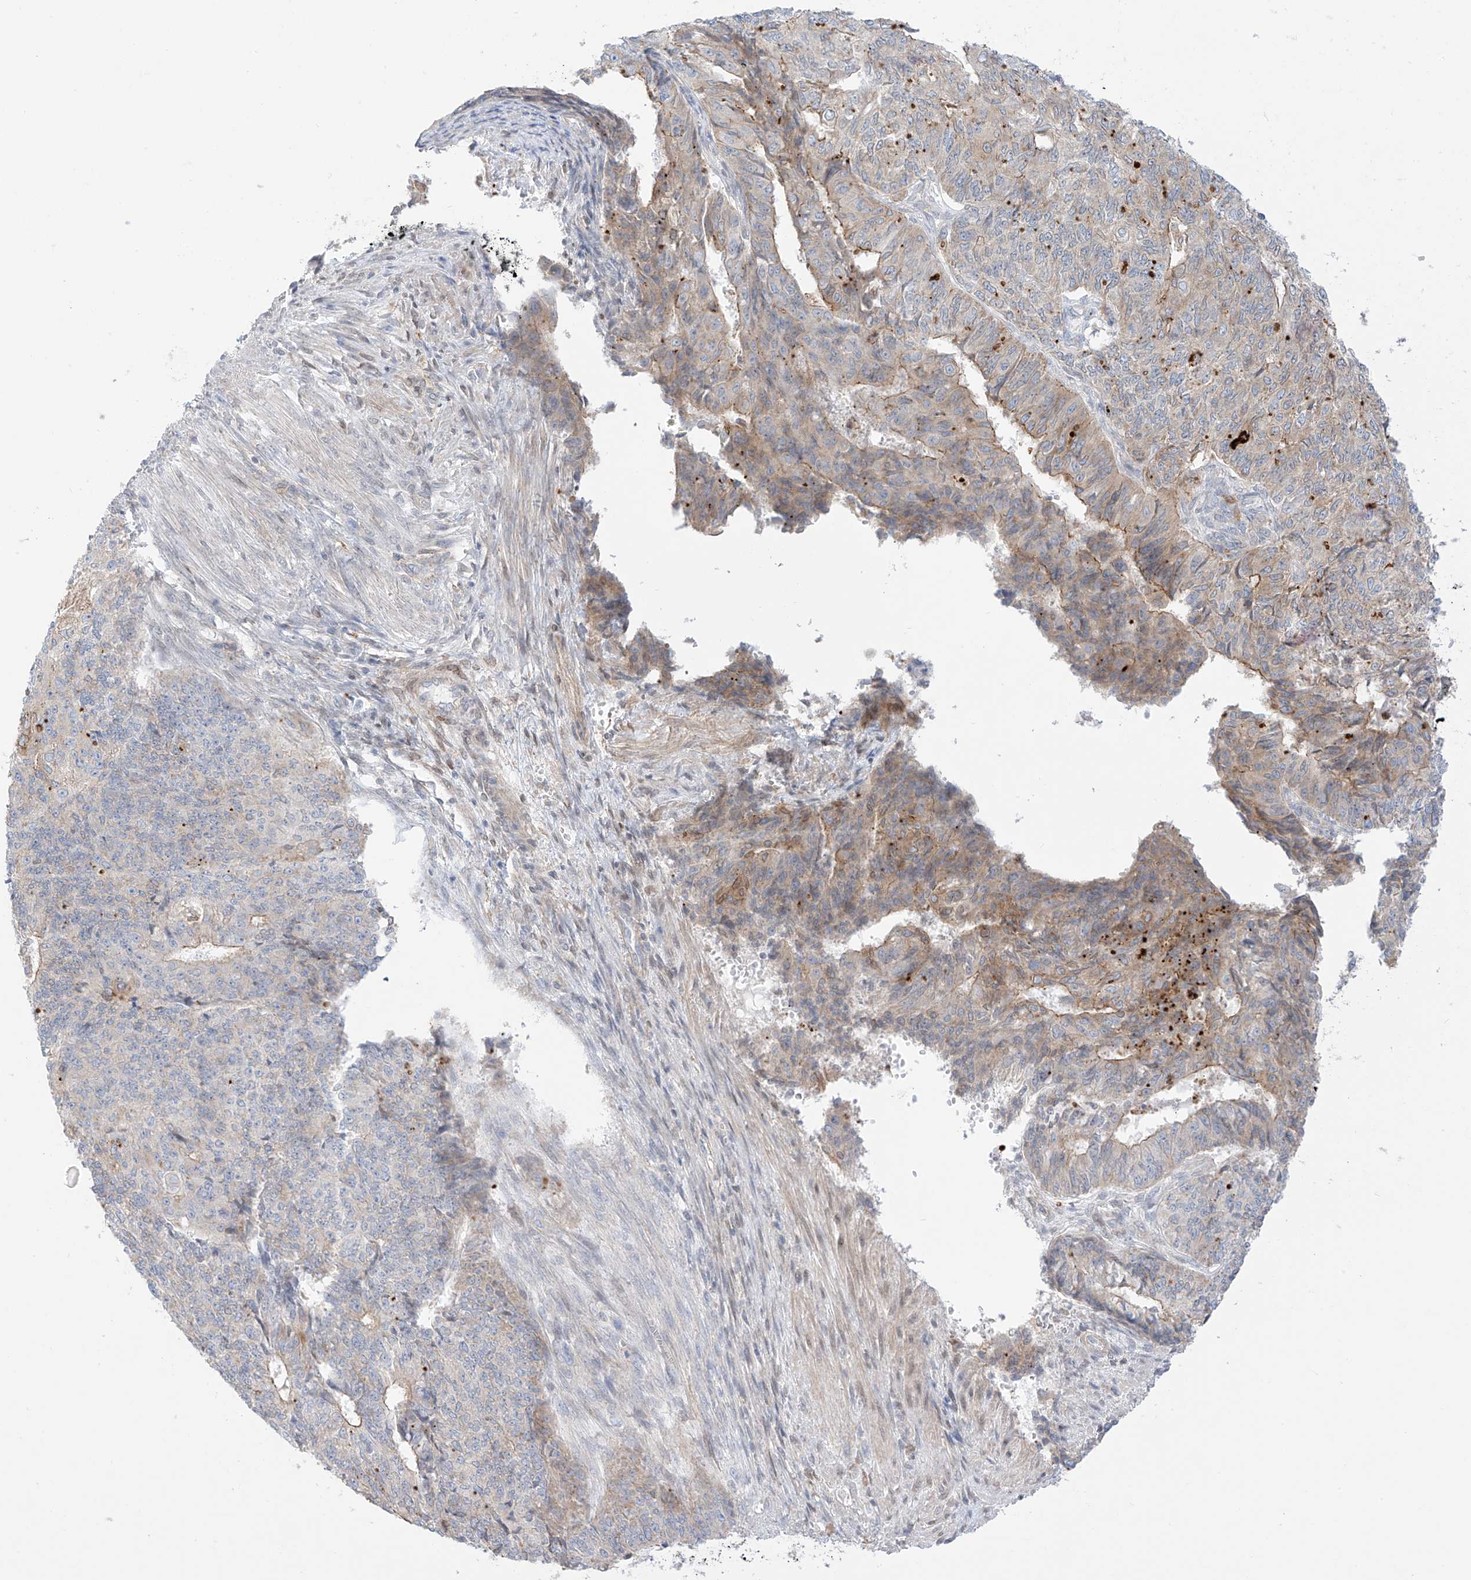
{"staining": {"intensity": "moderate", "quantity": "<25%", "location": "cytoplasmic/membranous"}, "tissue": "endometrial cancer", "cell_type": "Tumor cells", "image_type": "cancer", "snomed": [{"axis": "morphology", "description": "Adenocarcinoma, NOS"}, {"axis": "topography", "description": "Endometrium"}], "caption": "Immunohistochemical staining of human endometrial cancer reveals moderate cytoplasmic/membranous protein expression in about <25% of tumor cells.", "gene": "PCYOX1", "patient": {"sex": "female", "age": 32}}